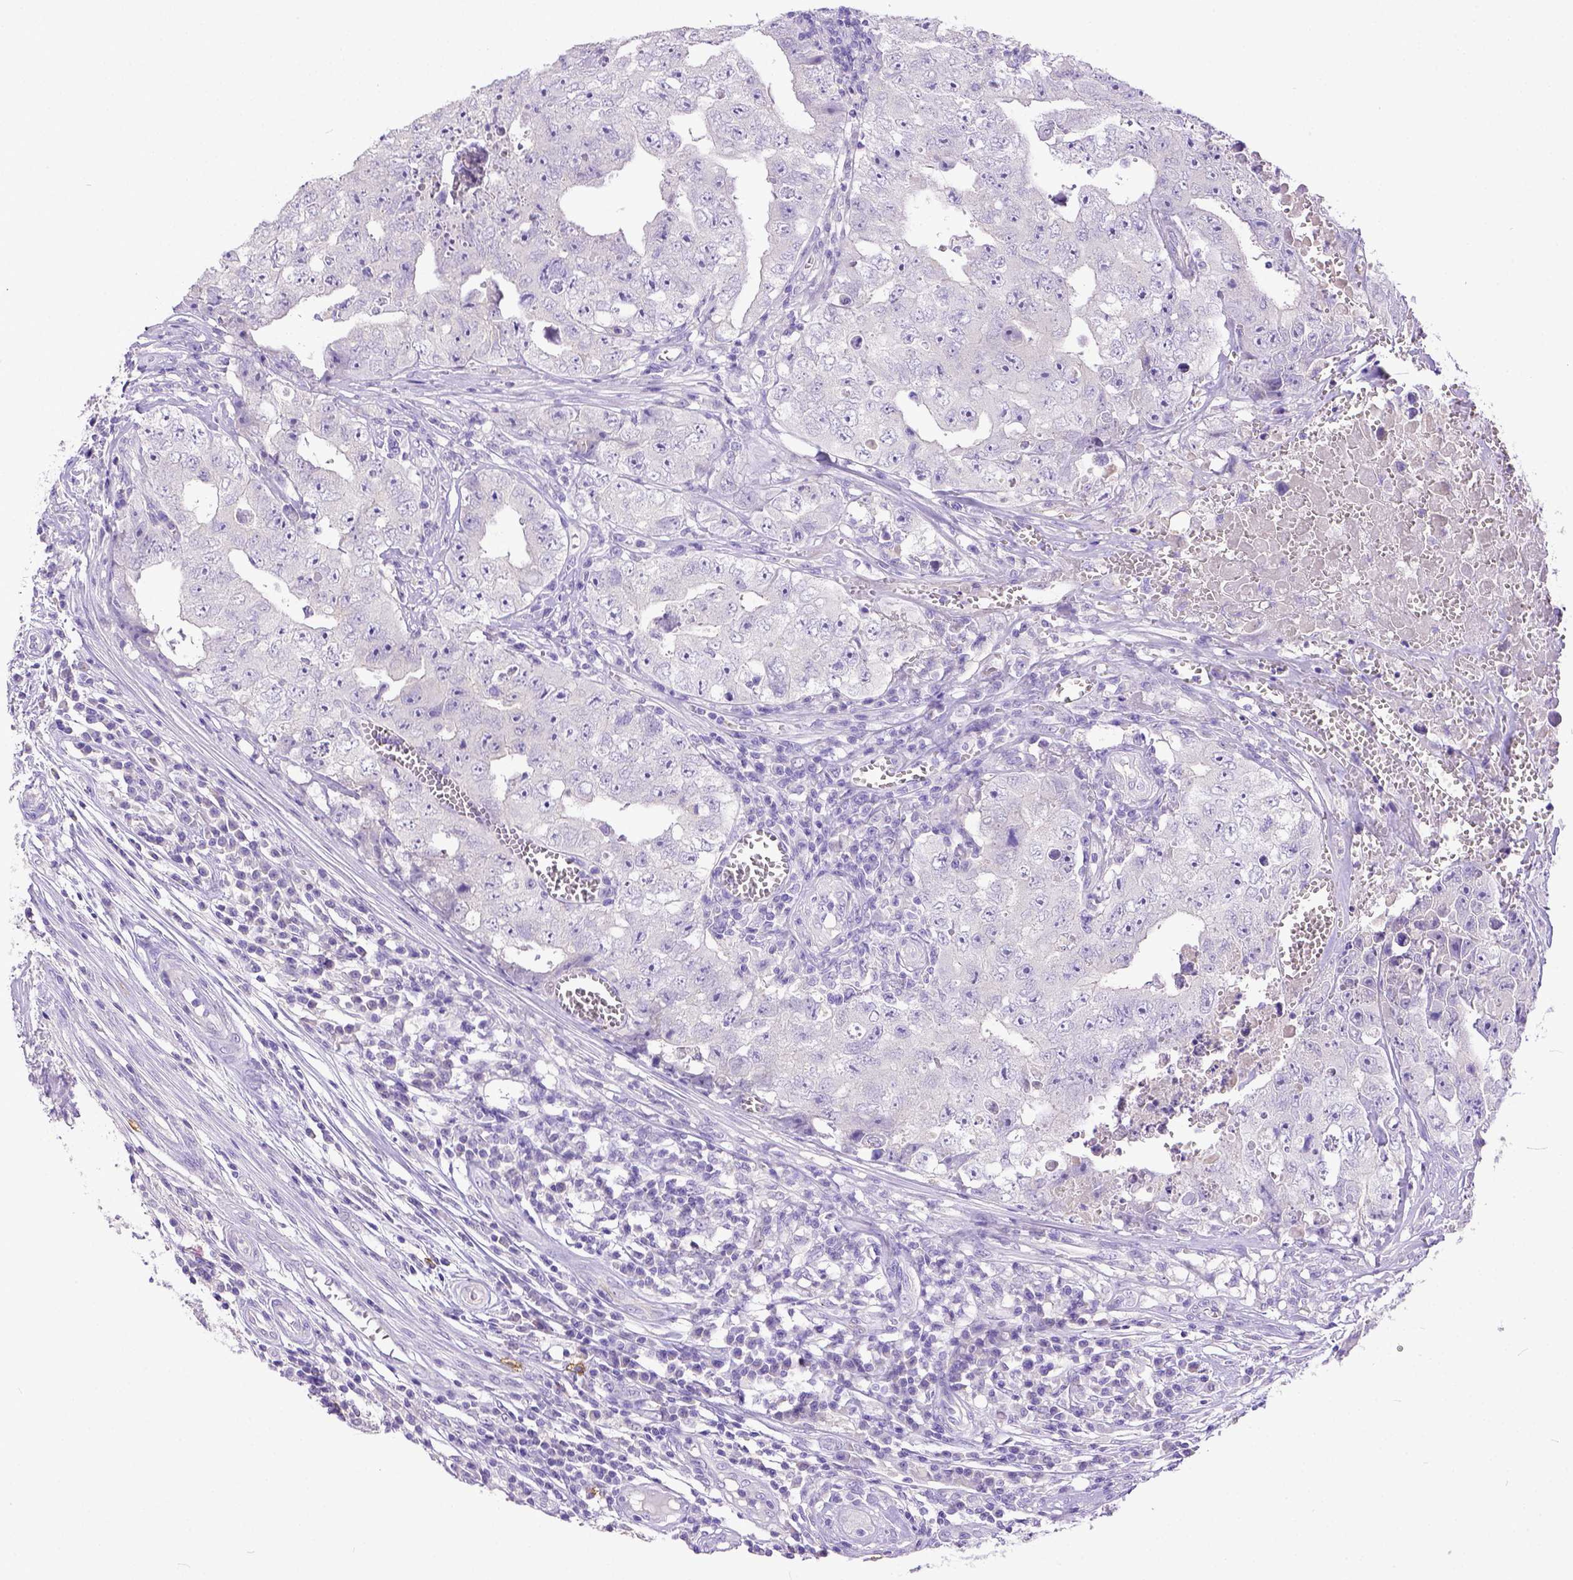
{"staining": {"intensity": "negative", "quantity": "none", "location": "none"}, "tissue": "testis cancer", "cell_type": "Tumor cells", "image_type": "cancer", "snomed": [{"axis": "morphology", "description": "Carcinoma, Embryonal, NOS"}, {"axis": "topography", "description": "Testis"}], "caption": "DAB immunohistochemical staining of human embryonal carcinoma (testis) shows no significant expression in tumor cells. Brightfield microscopy of IHC stained with DAB (brown) and hematoxylin (blue), captured at high magnification.", "gene": "KIT", "patient": {"sex": "male", "age": 36}}